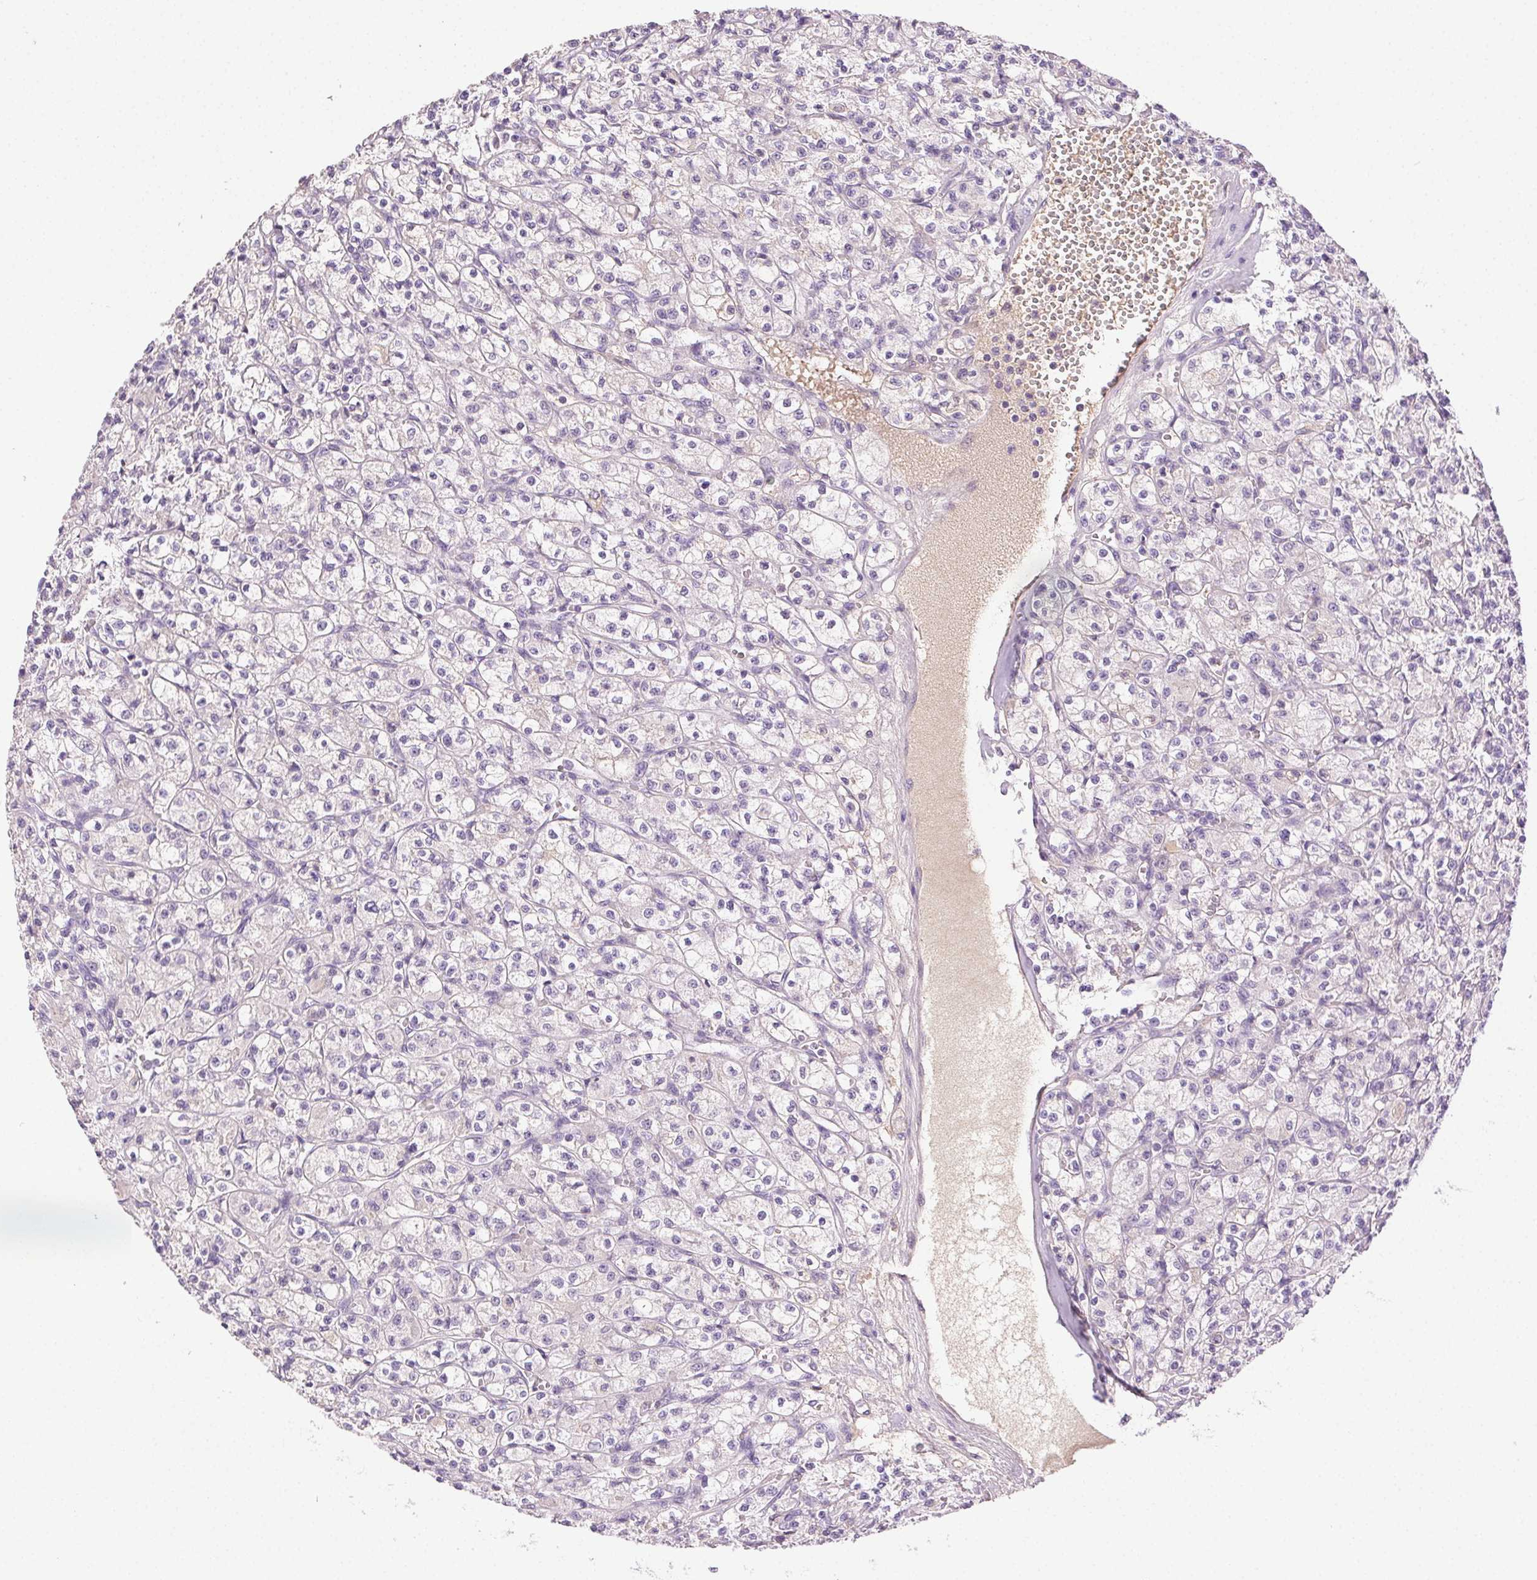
{"staining": {"intensity": "negative", "quantity": "none", "location": "none"}, "tissue": "renal cancer", "cell_type": "Tumor cells", "image_type": "cancer", "snomed": [{"axis": "morphology", "description": "Adenocarcinoma, NOS"}, {"axis": "topography", "description": "Kidney"}], "caption": "Protein analysis of renal adenocarcinoma reveals no significant positivity in tumor cells. (Brightfield microscopy of DAB immunohistochemistry (IHC) at high magnification).", "gene": "BPIFB2", "patient": {"sex": "female", "age": 70}}